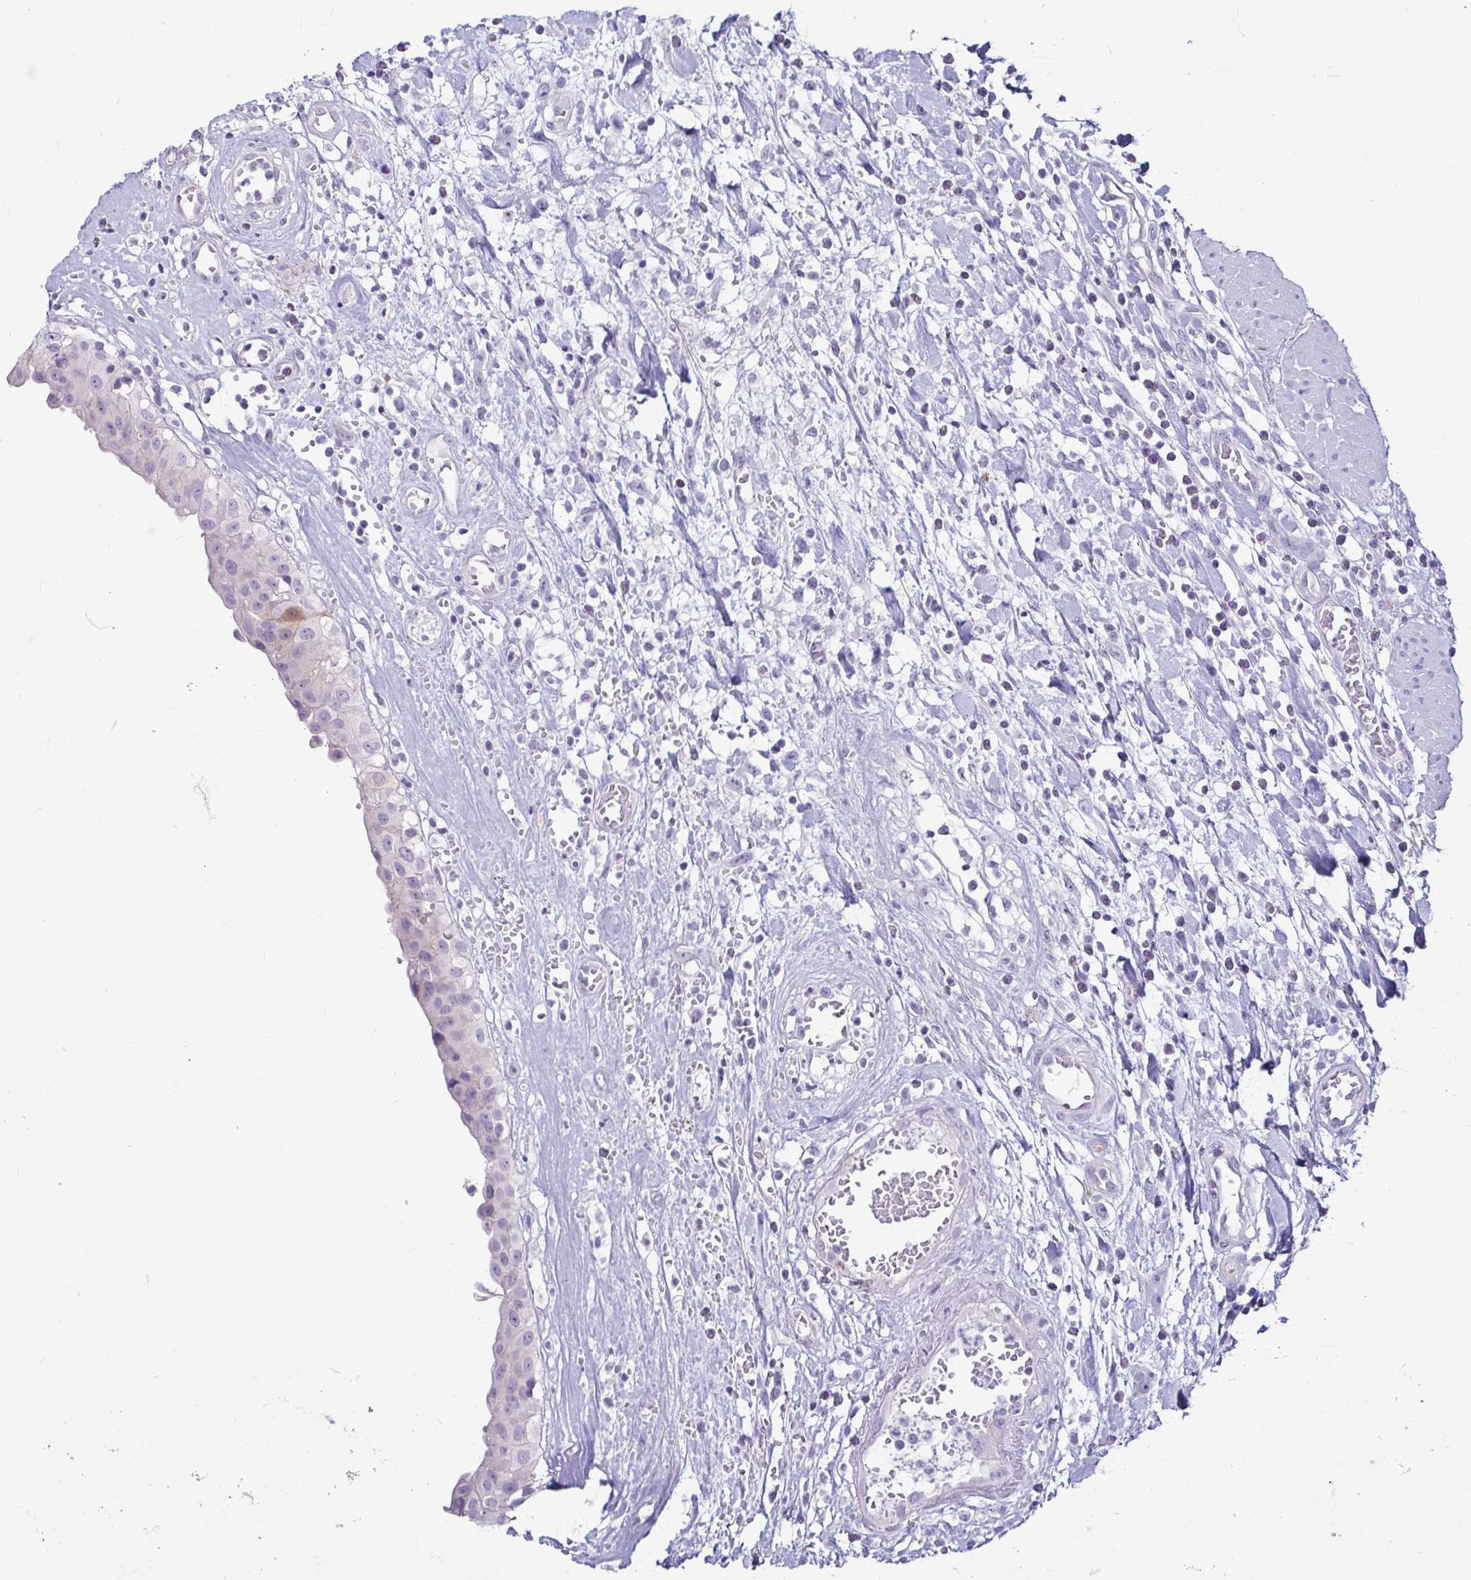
{"staining": {"intensity": "negative", "quantity": "none", "location": "none"}, "tissue": "urinary bladder", "cell_type": "Urothelial cells", "image_type": "normal", "snomed": [{"axis": "morphology", "description": "Normal tissue, NOS"}, {"axis": "topography", "description": "Urinary bladder"}], "caption": "Protein analysis of unremarkable urinary bladder reveals no significant staining in urothelial cells.", "gene": "CASP14", "patient": {"sex": "male", "age": 64}}